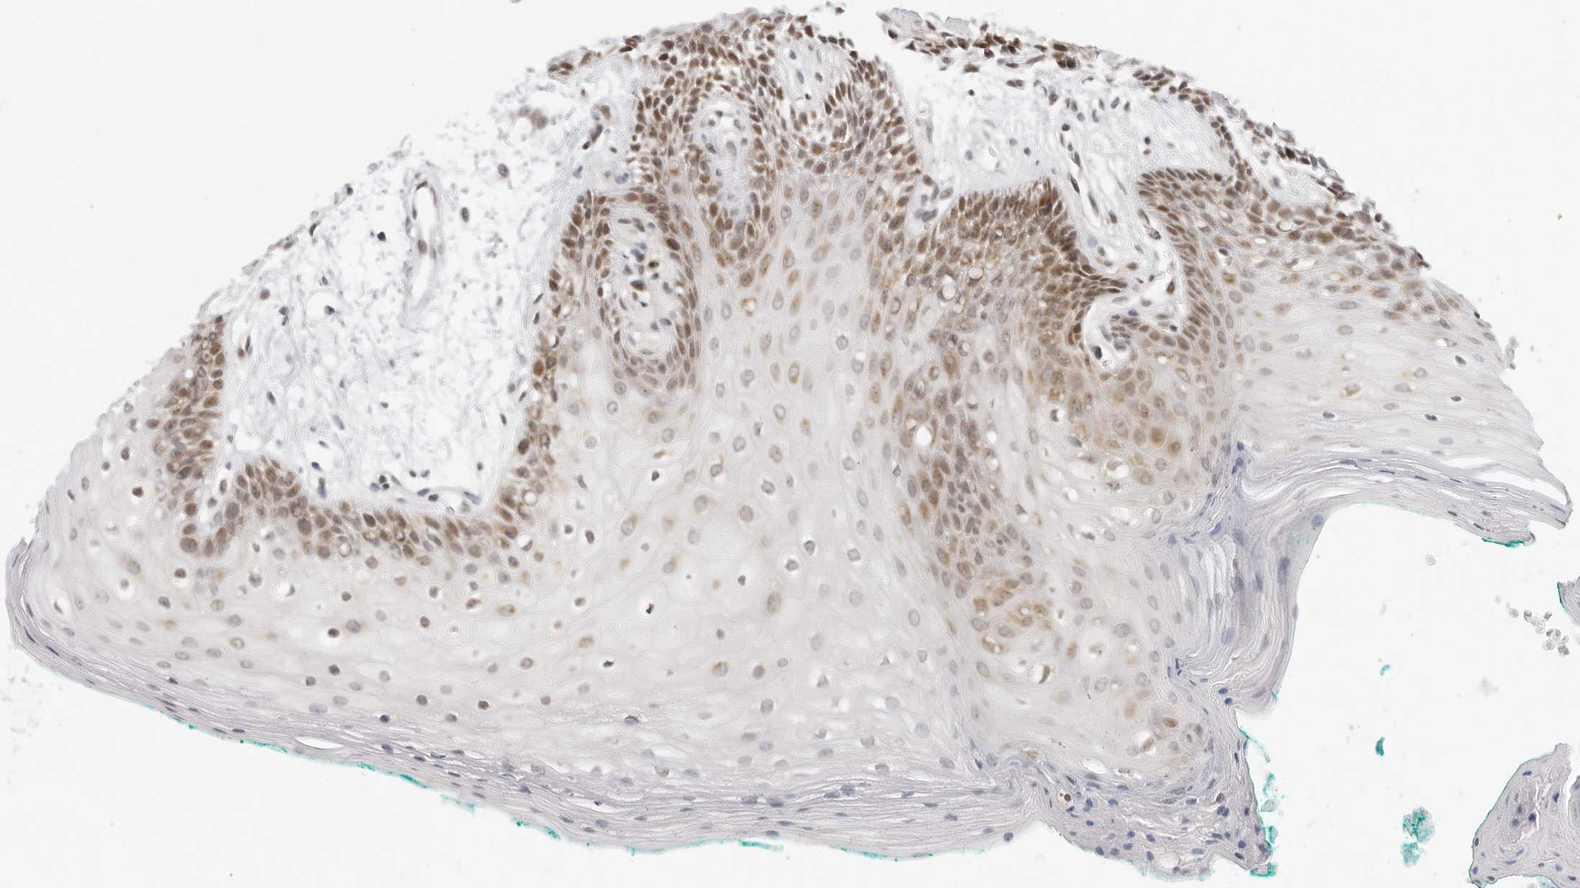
{"staining": {"intensity": "moderate", "quantity": "<25%", "location": "nuclear"}, "tissue": "oral mucosa", "cell_type": "Squamous epithelial cells", "image_type": "normal", "snomed": [{"axis": "morphology", "description": "Normal tissue, NOS"}, {"axis": "topography", "description": "Skeletal muscle"}, {"axis": "topography", "description": "Oral tissue"}, {"axis": "topography", "description": "Peripheral nerve tissue"}], "caption": "Brown immunohistochemical staining in normal human oral mucosa displays moderate nuclear expression in approximately <25% of squamous epithelial cells.", "gene": "MSH6", "patient": {"sex": "female", "age": 84}}